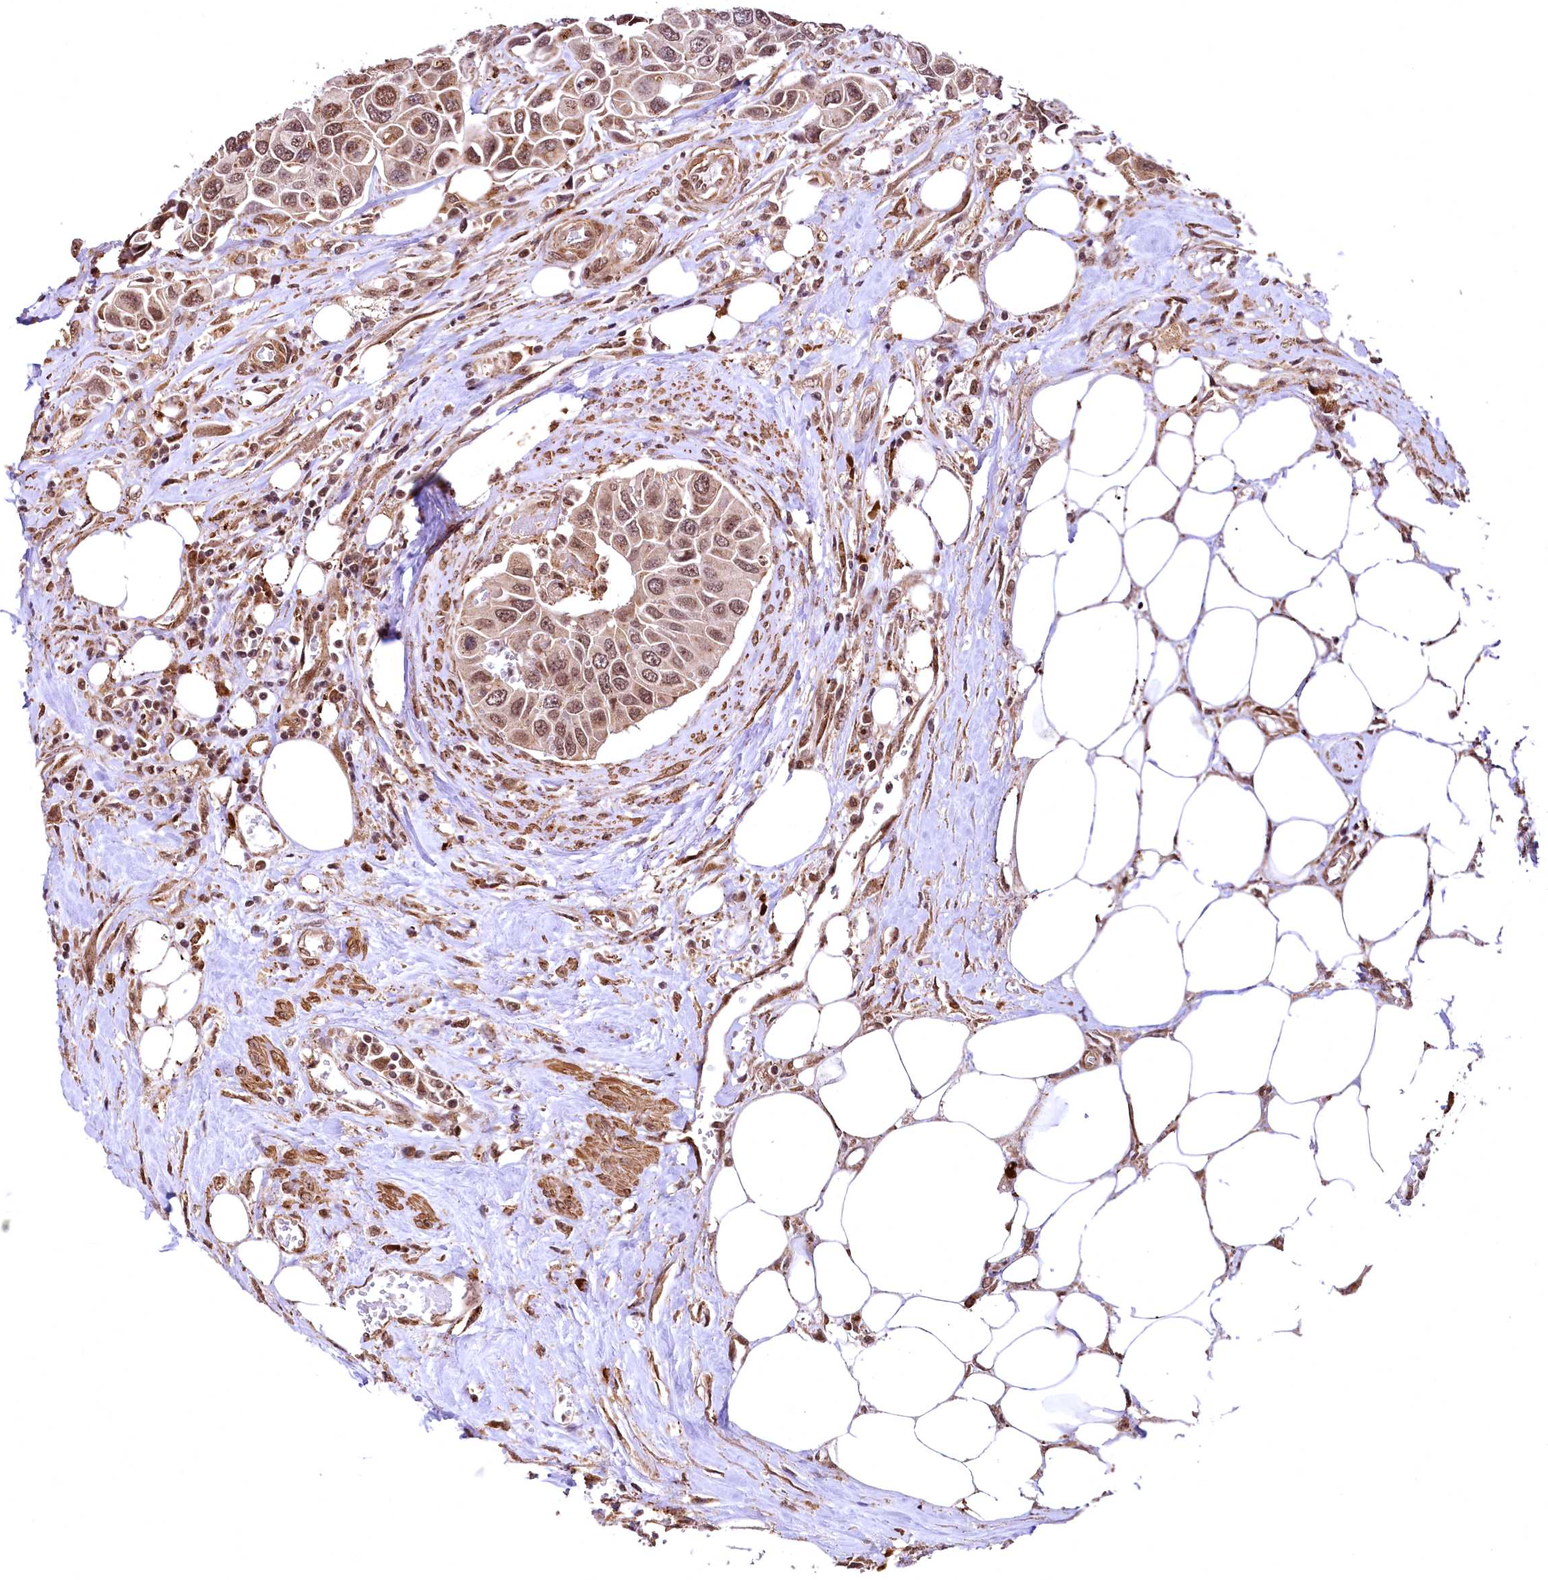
{"staining": {"intensity": "moderate", "quantity": ">75%", "location": "cytoplasmic/membranous,nuclear"}, "tissue": "urothelial cancer", "cell_type": "Tumor cells", "image_type": "cancer", "snomed": [{"axis": "morphology", "description": "Urothelial carcinoma, High grade"}, {"axis": "topography", "description": "Urinary bladder"}], "caption": "Immunohistochemical staining of urothelial carcinoma (high-grade) shows moderate cytoplasmic/membranous and nuclear protein positivity in about >75% of tumor cells.", "gene": "PDS5B", "patient": {"sex": "male", "age": 74}}